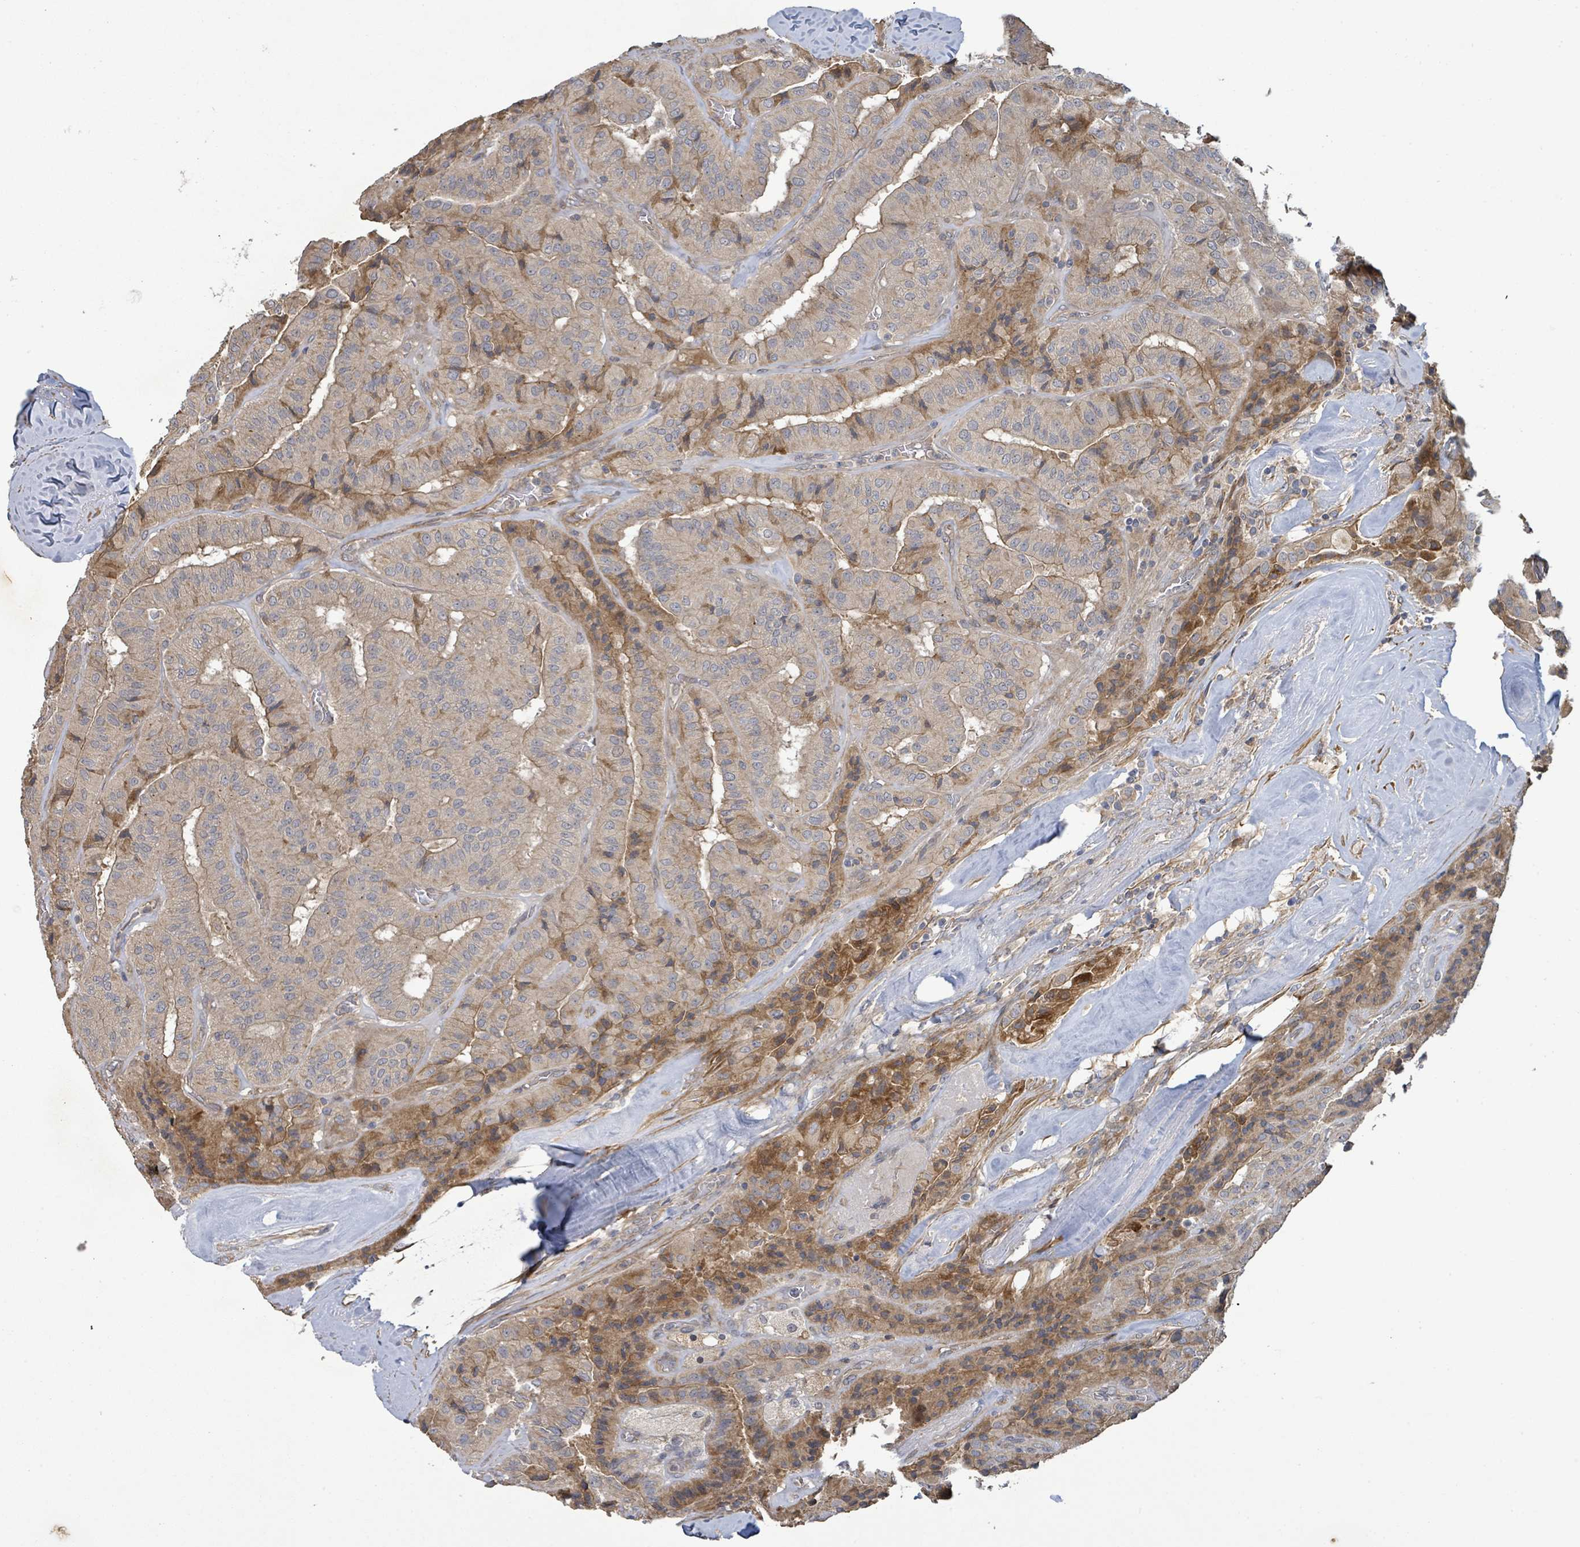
{"staining": {"intensity": "moderate", "quantity": "<25%", "location": "cytoplasmic/membranous"}, "tissue": "thyroid cancer", "cell_type": "Tumor cells", "image_type": "cancer", "snomed": [{"axis": "morphology", "description": "Normal tissue, NOS"}, {"axis": "morphology", "description": "Papillary adenocarcinoma, NOS"}, {"axis": "topography", "description": "Thyroid gland"}], "caption": "Immunohistochemistry histopathology image of neoplastic tissue: human thyroid cancer stained using immunohistochemistry (IHC) exhibits low levels of moderate protein expression localized specifically in the cytoplasmic/membranous of tumor cells, appearing as a cytoplasmic/membranous brown color.", "gene": "STARD4", "patient": {"sex": "female", "age": 59}}